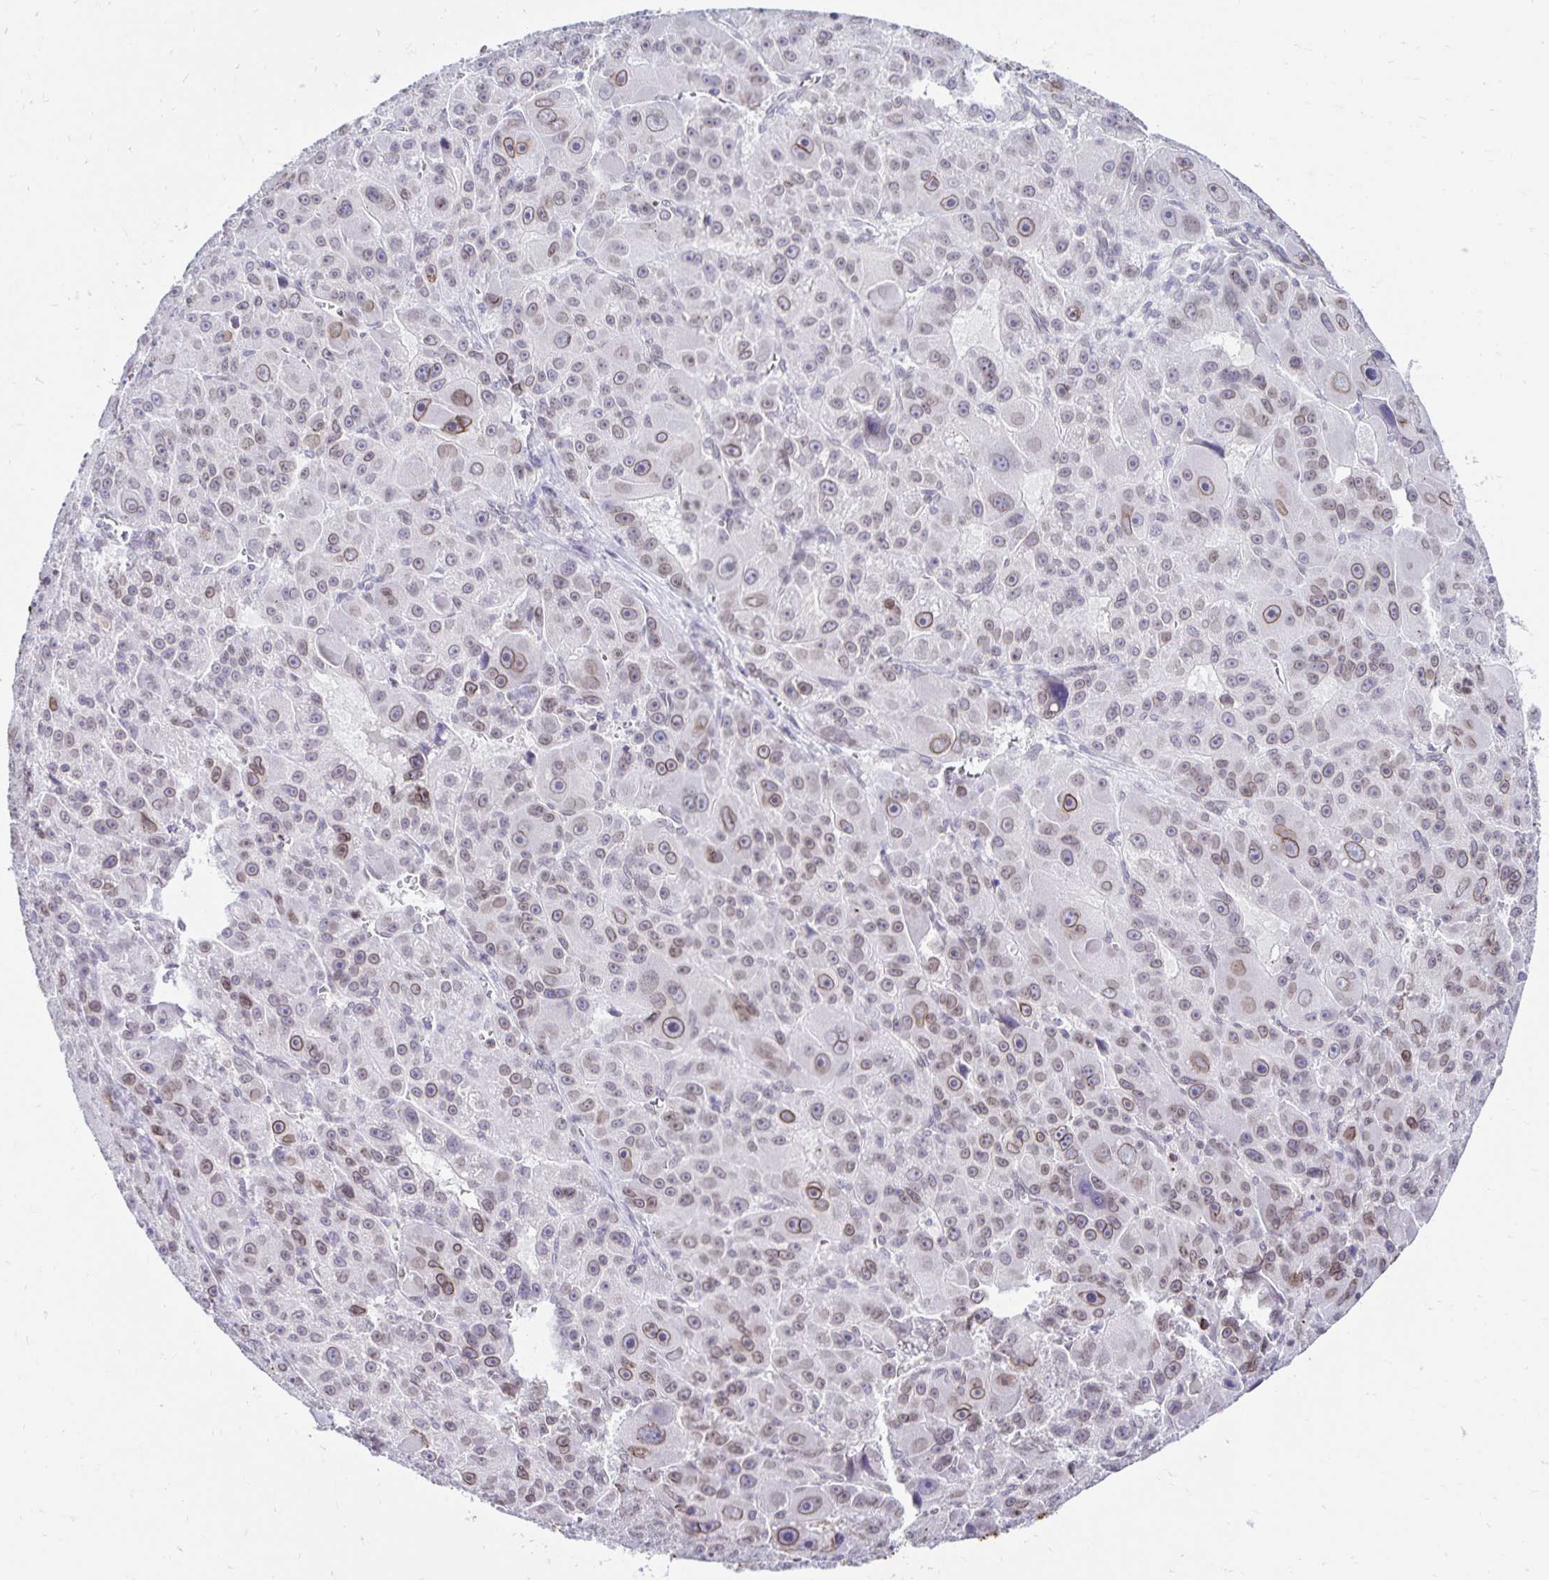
{"staining": {"intensity": "moderate", "quantity": "<25%", "location": "cytoplasmic/membranous,nuclear"}, "tissue": "liver cancer", "cell_type": "Tumor cells", "image_type": "cancer", "snomed": [{"axis": "morphology", "description": "Carcinoma, Hepatocellular, NOS"}, {"axis": "topography", "description": "Liver"}], "caption": "Protein positivity by IHC displays moderate cytoplasmic/membranous and nuclear staining in approximately <25% of tumor cells in liver cancer (hepatocellular carcinoma).", "gene": "FAM166C", "patient": {"sex": "male", "age": 76}}